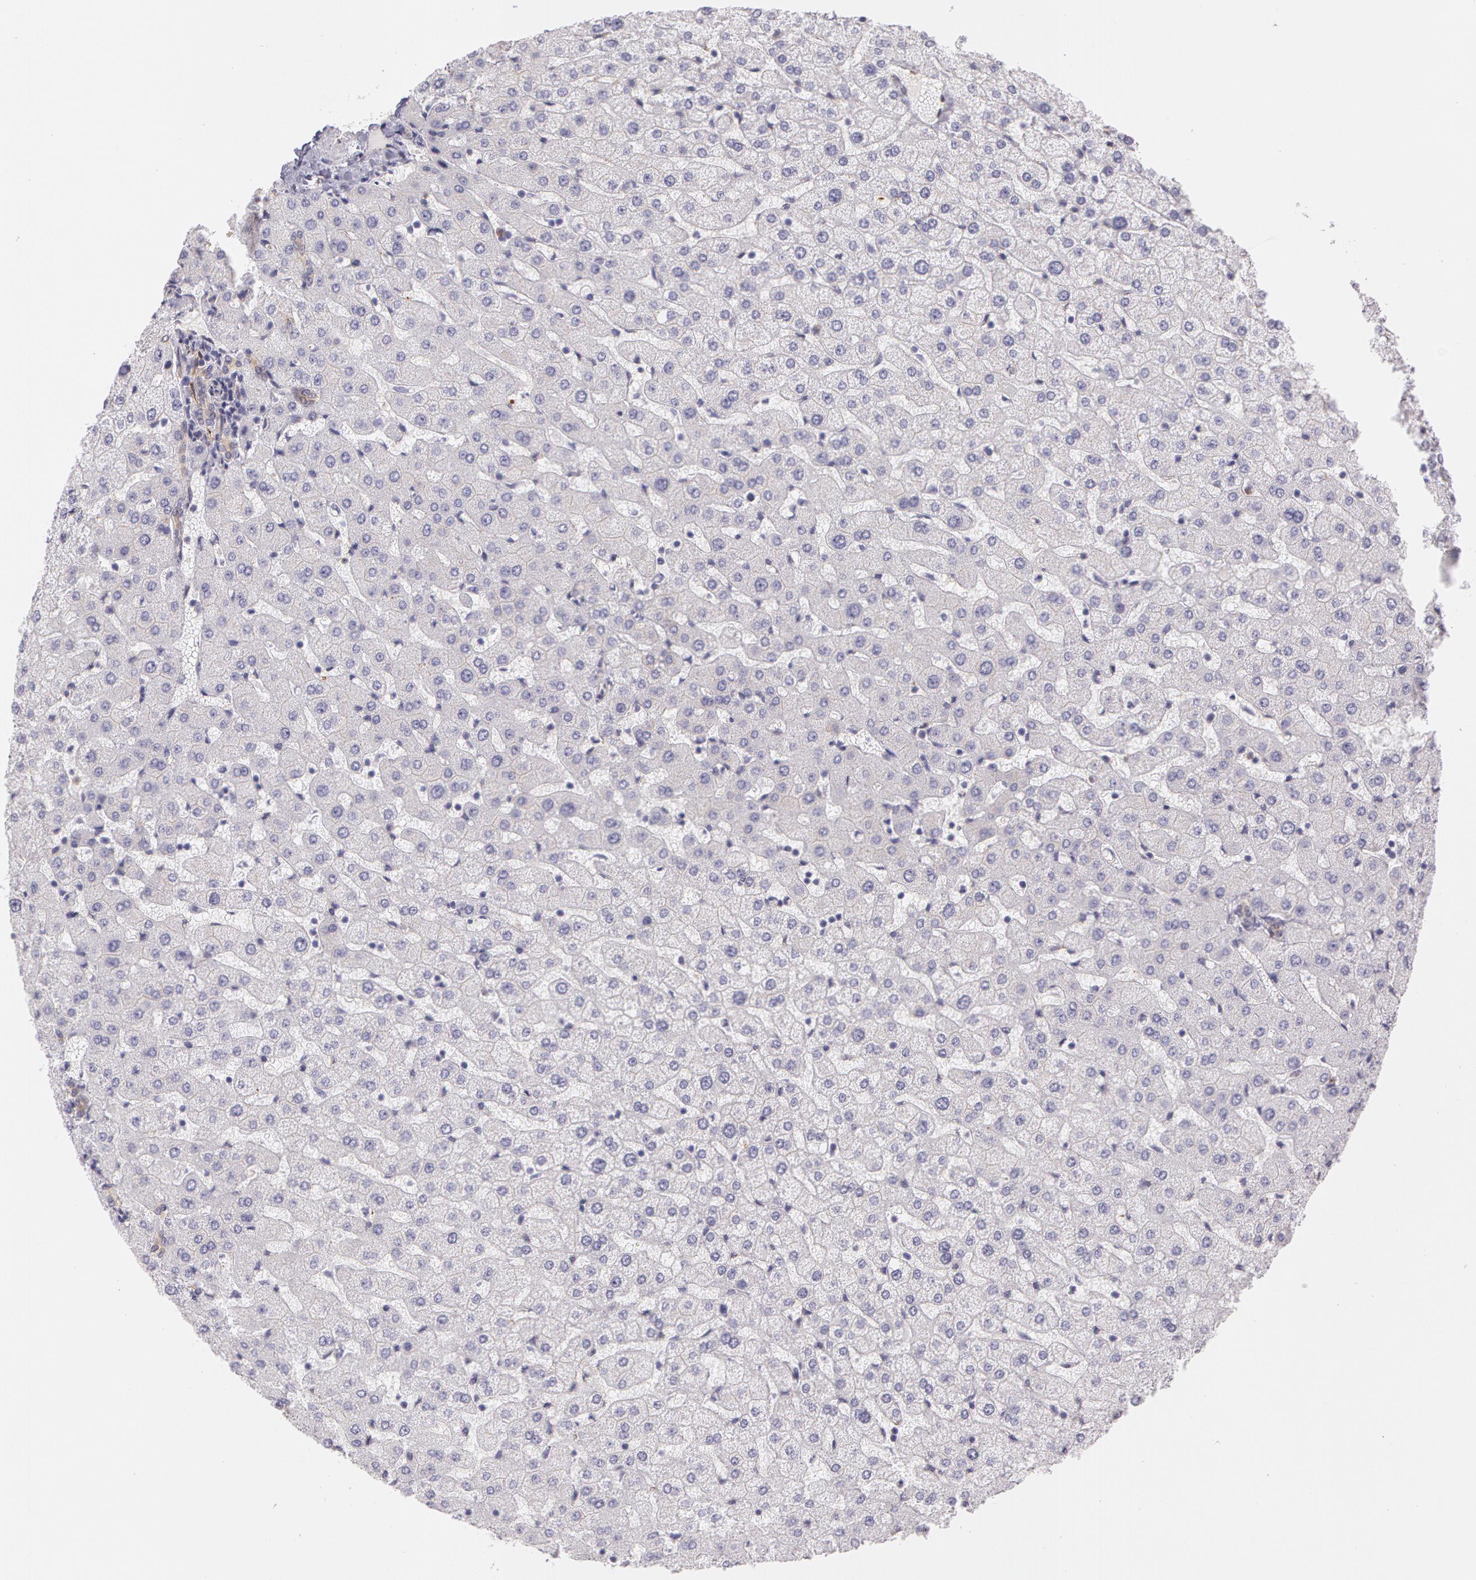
{"staining": {"intensity": "weak", "quantity": ">75%", "location": "cytoplasmic/membranous"}, "tissue": "liver", "cell_type": "Cholangiocytes", "image_type": "normal", "snomed": [{"axis": "morphology", "description": "Normal tissue, NOS"}, {"axis": "morphology", "description": "Fibrosis, NOS"}, {"axis": "topography", "description": "Liver"}], "caption": "A low amount of weak cytoplasmic/membranous expression is seen in approximately >75% of cholangiocytes in normal liver. The staining was performed using DAB (3,3'-diaminobenzidine) to visualize the protein expression in brown, while the nuclei were stained in blue with hematoxylin (Magnification: 20x).", "gene": "APP", "patient": {"sex": "female", "age": 29}}